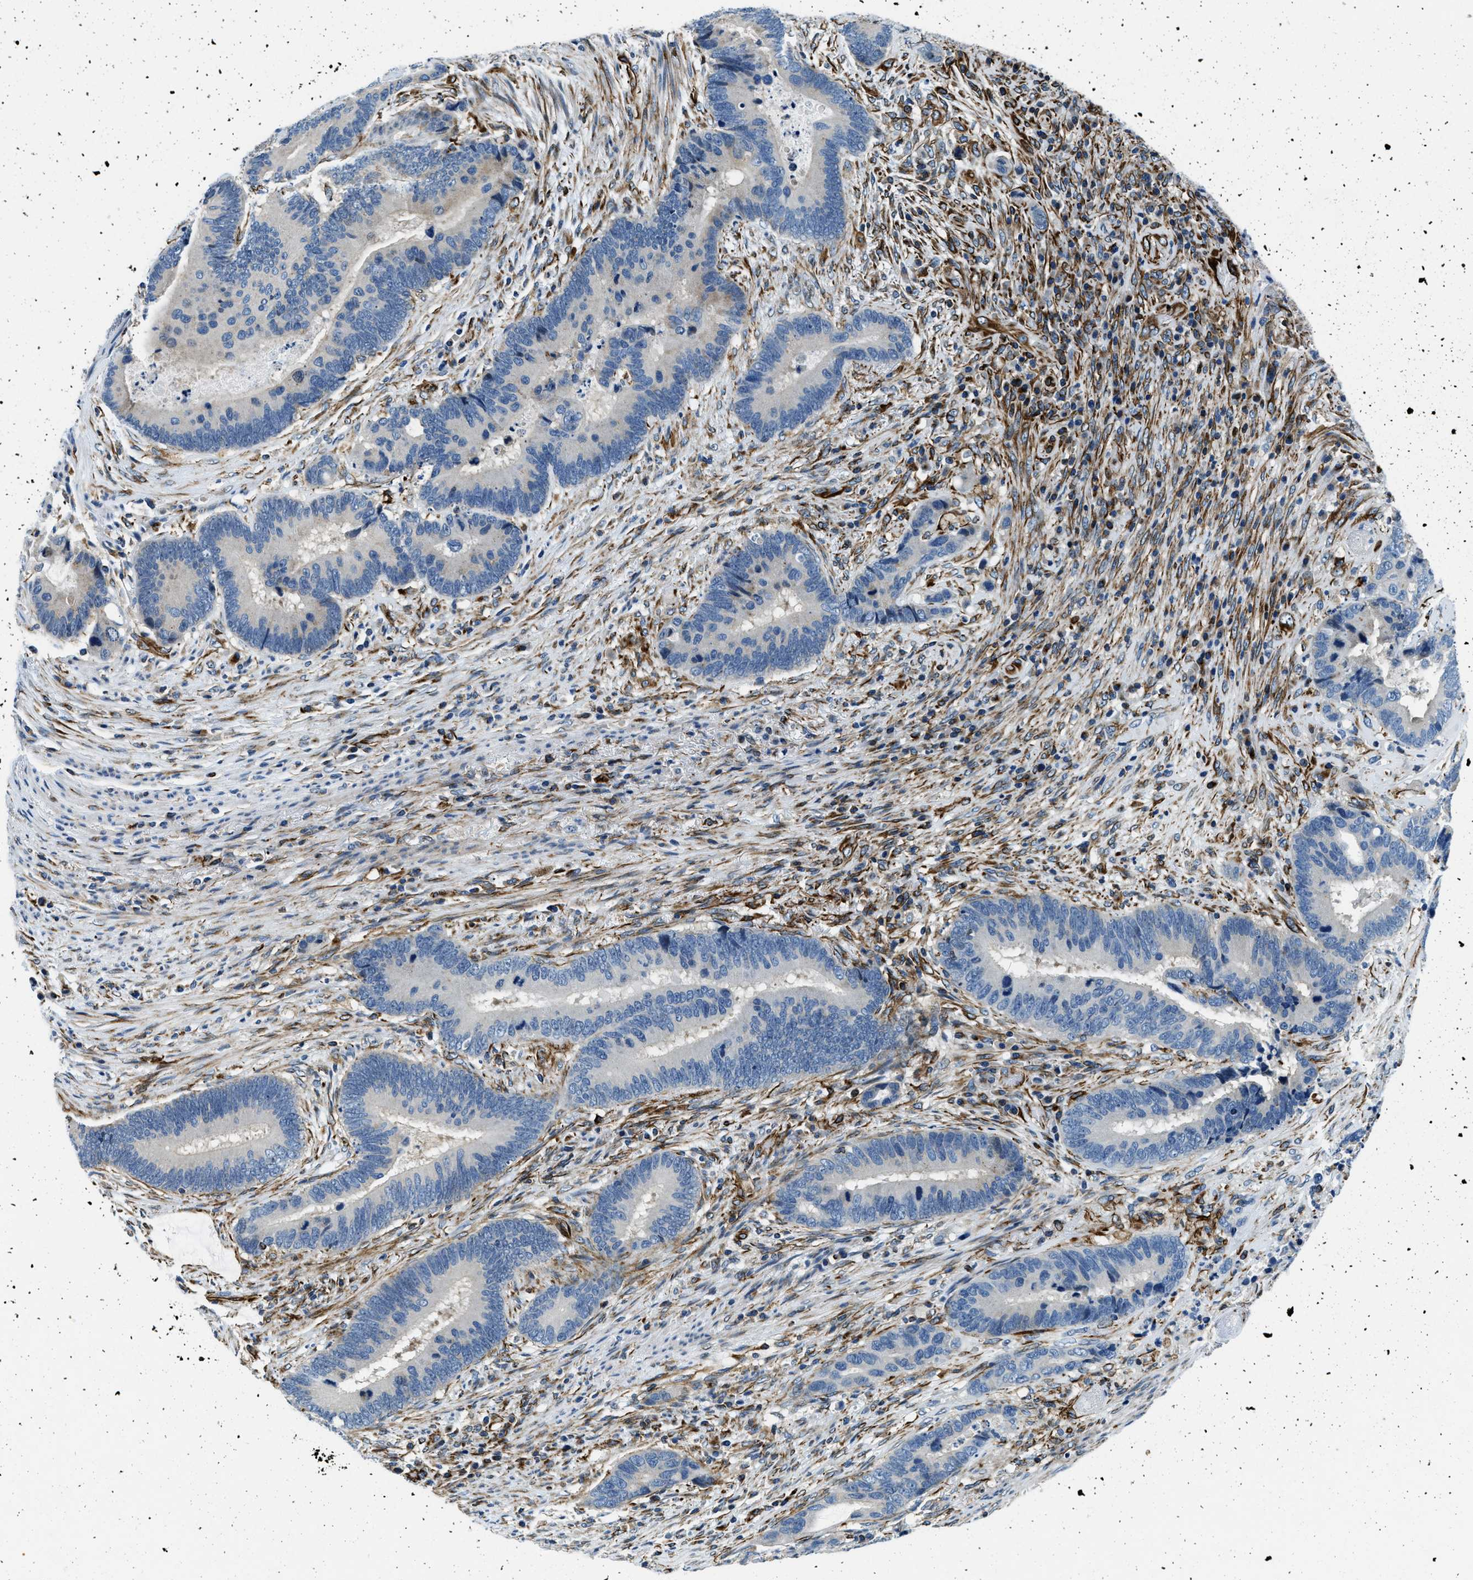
{"staining": {"intensity": "negative", "quantity": "none", "location": "none"}, "tissue": "colorectal cancer", "cell_type": "Tumor cells", "image_type": "cancer", "snomed": [{"axis": "morphology", "description": "Adenocarcinoma, NOS"}, {"axis": "topography", "description": "Rectum"}], "caption": "DAB (3,3'-diaminobenzidine) immunohistochemical staining of colorectal cancer (adenocarcinoma) reveals no significant expression in tumor cells.", "gene": "GNS", "patient": {"sex": "female", "age": 89}}